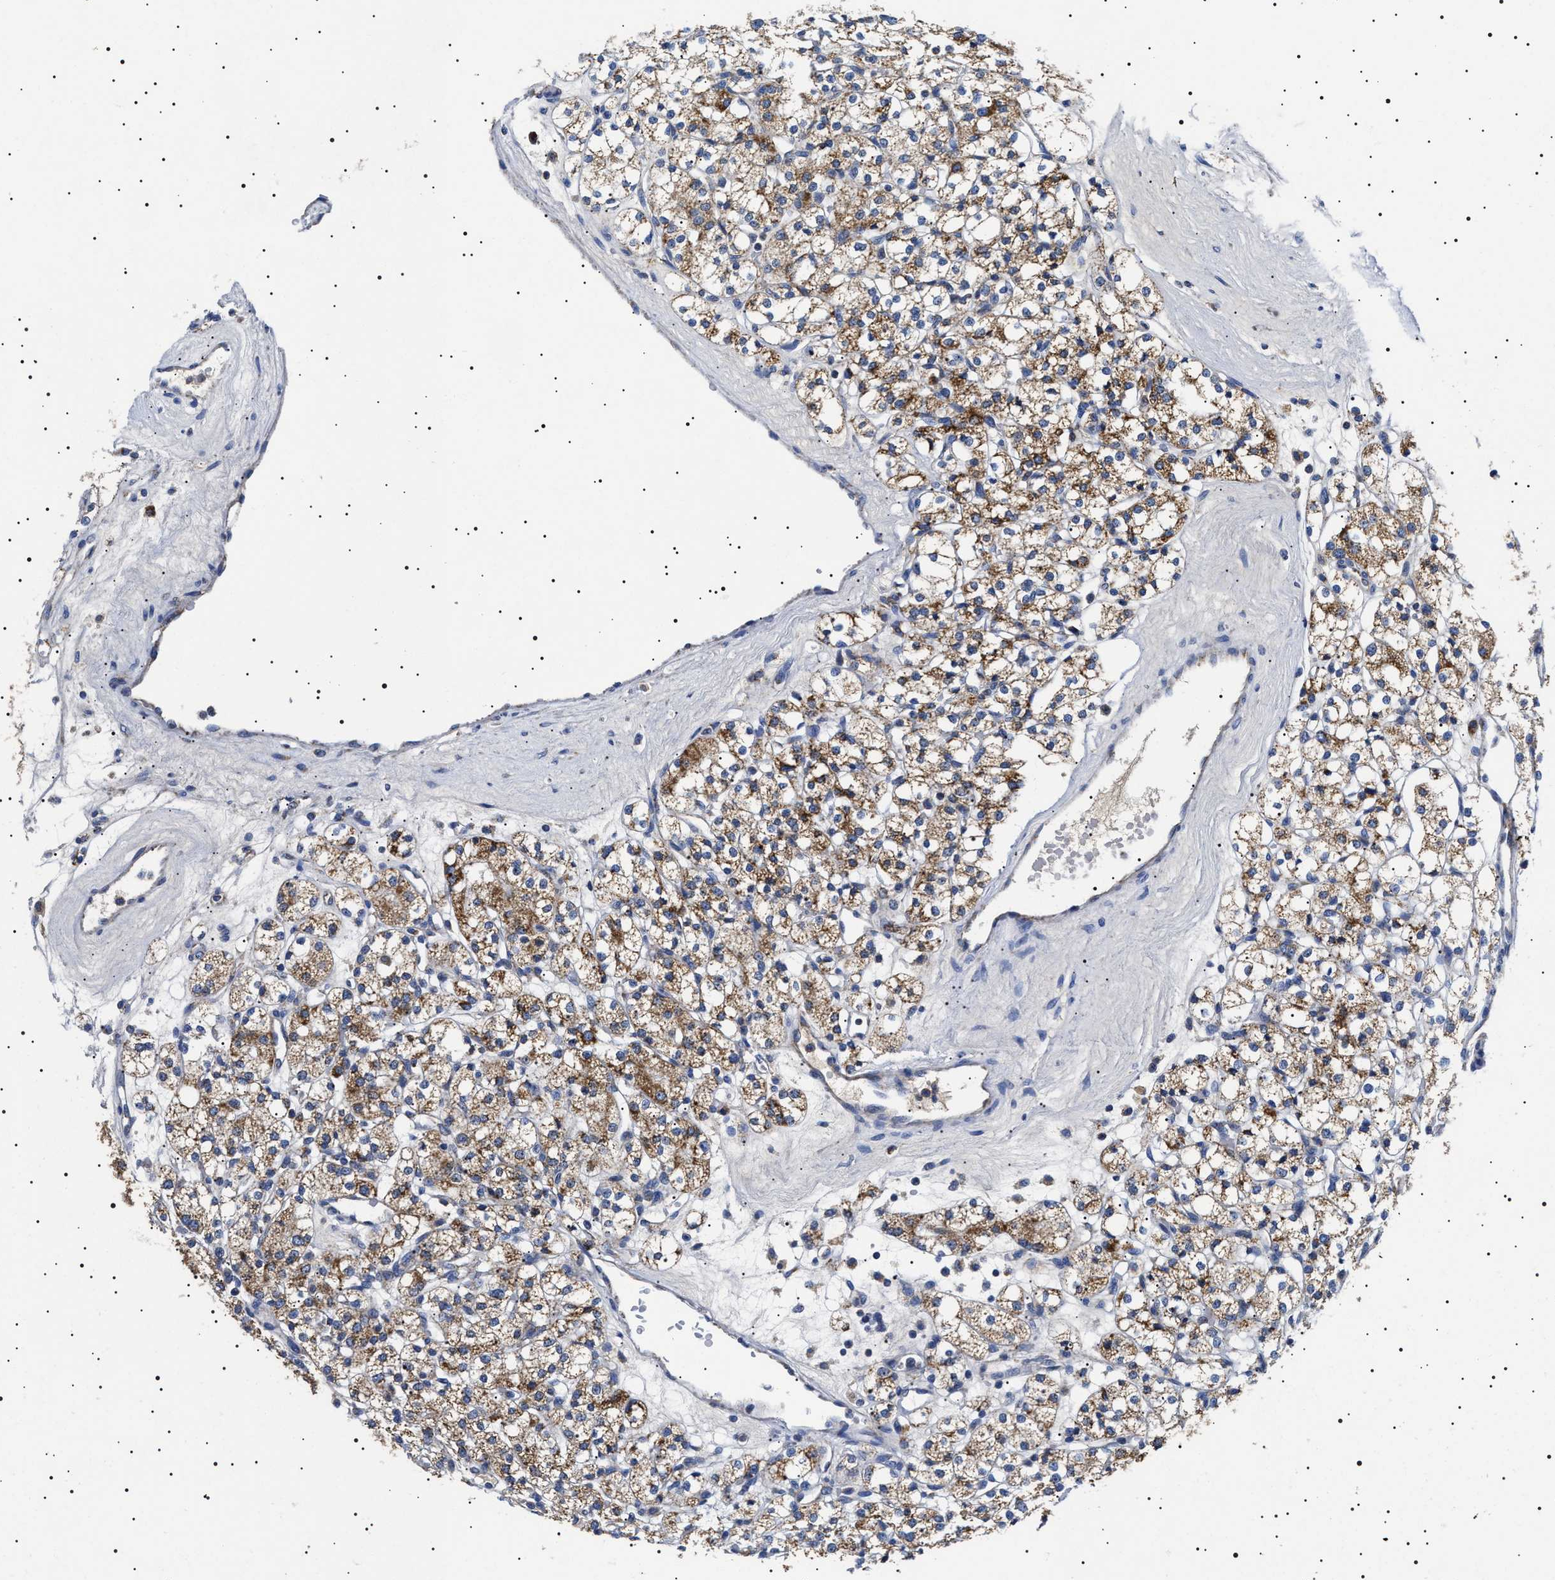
{"staining": {"intensity": "moderate", "quantity": ">75%", "location": "cytoplasmic/membranous"}, "tissue": "renal cancer", "cell_type": "Tumor cells", "image_type": "cancer", "snomed": [{"axis": "morphology", "description": "Adenocarcinoma, NOS"}, {"axis": "topography", "description": "Kidney"}], "caption": "This histopathology image reveals immunohistochemistry staining of renal cancer (adenocarcinoma), with medium moderate cytoplasmic/membranous expression in approximately >75% of tumor cells.", "gene": "CHRDL2", "patient": {"sex": "male", "age": 77}}